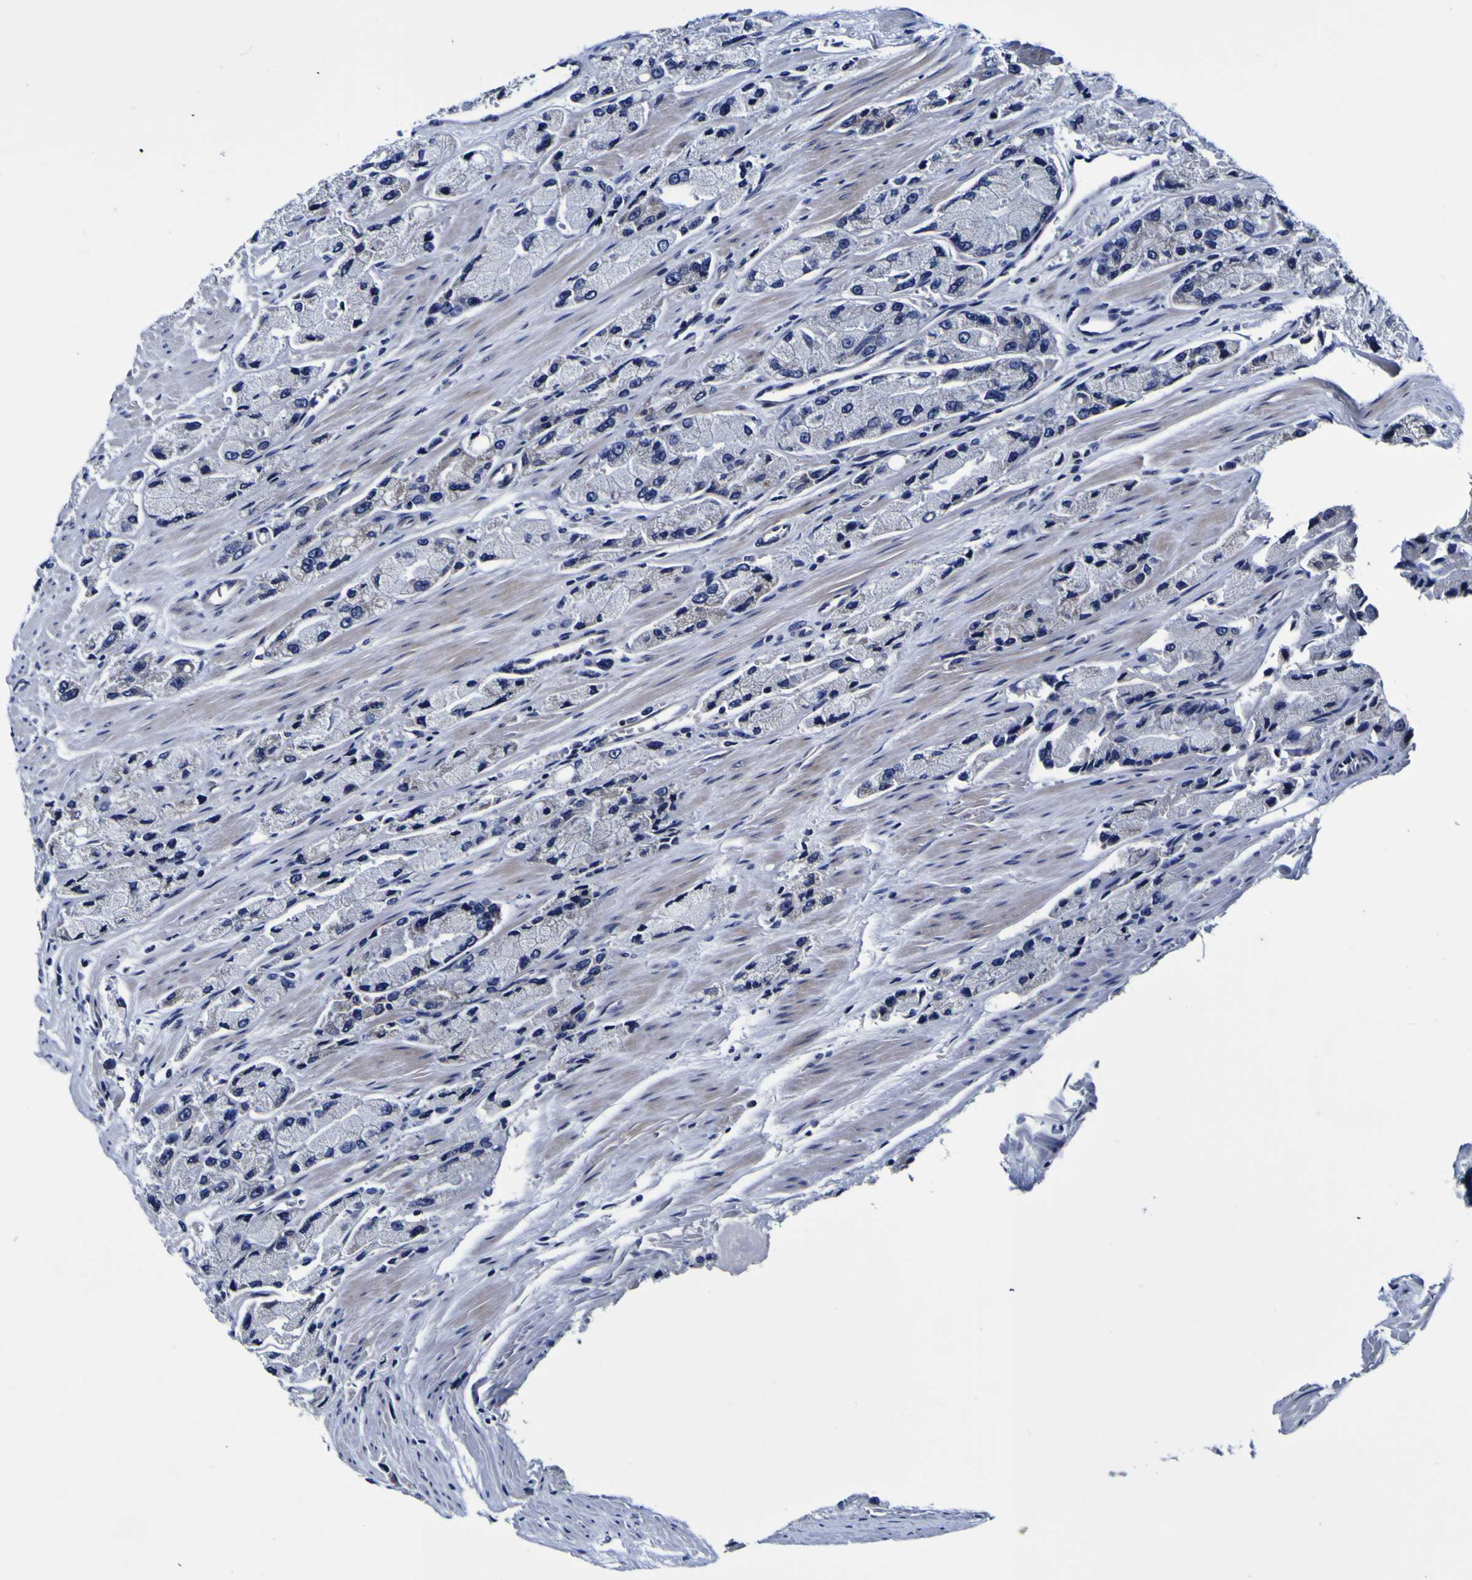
{"staining": {"intensity": "negative", "quantity": "none", "location": "none"}, "tissue": "prostate cancer", "cell_type": "Tumor cells", "image_type": "cancer", "snomed": [{"axis": "morphology", "description": "Adenocarcinoma, High grade"}, {"axis": "topography", "description": "Prostate"}], "caption": "An IHC histopathology image of prostate high-grade adenocarcinoma is shown. There is no staining in tumor cells of prostate high-grade adenocarcinoma.", "gene": "PDLIM4", "patient": {"sex": "male", "age": 58}}